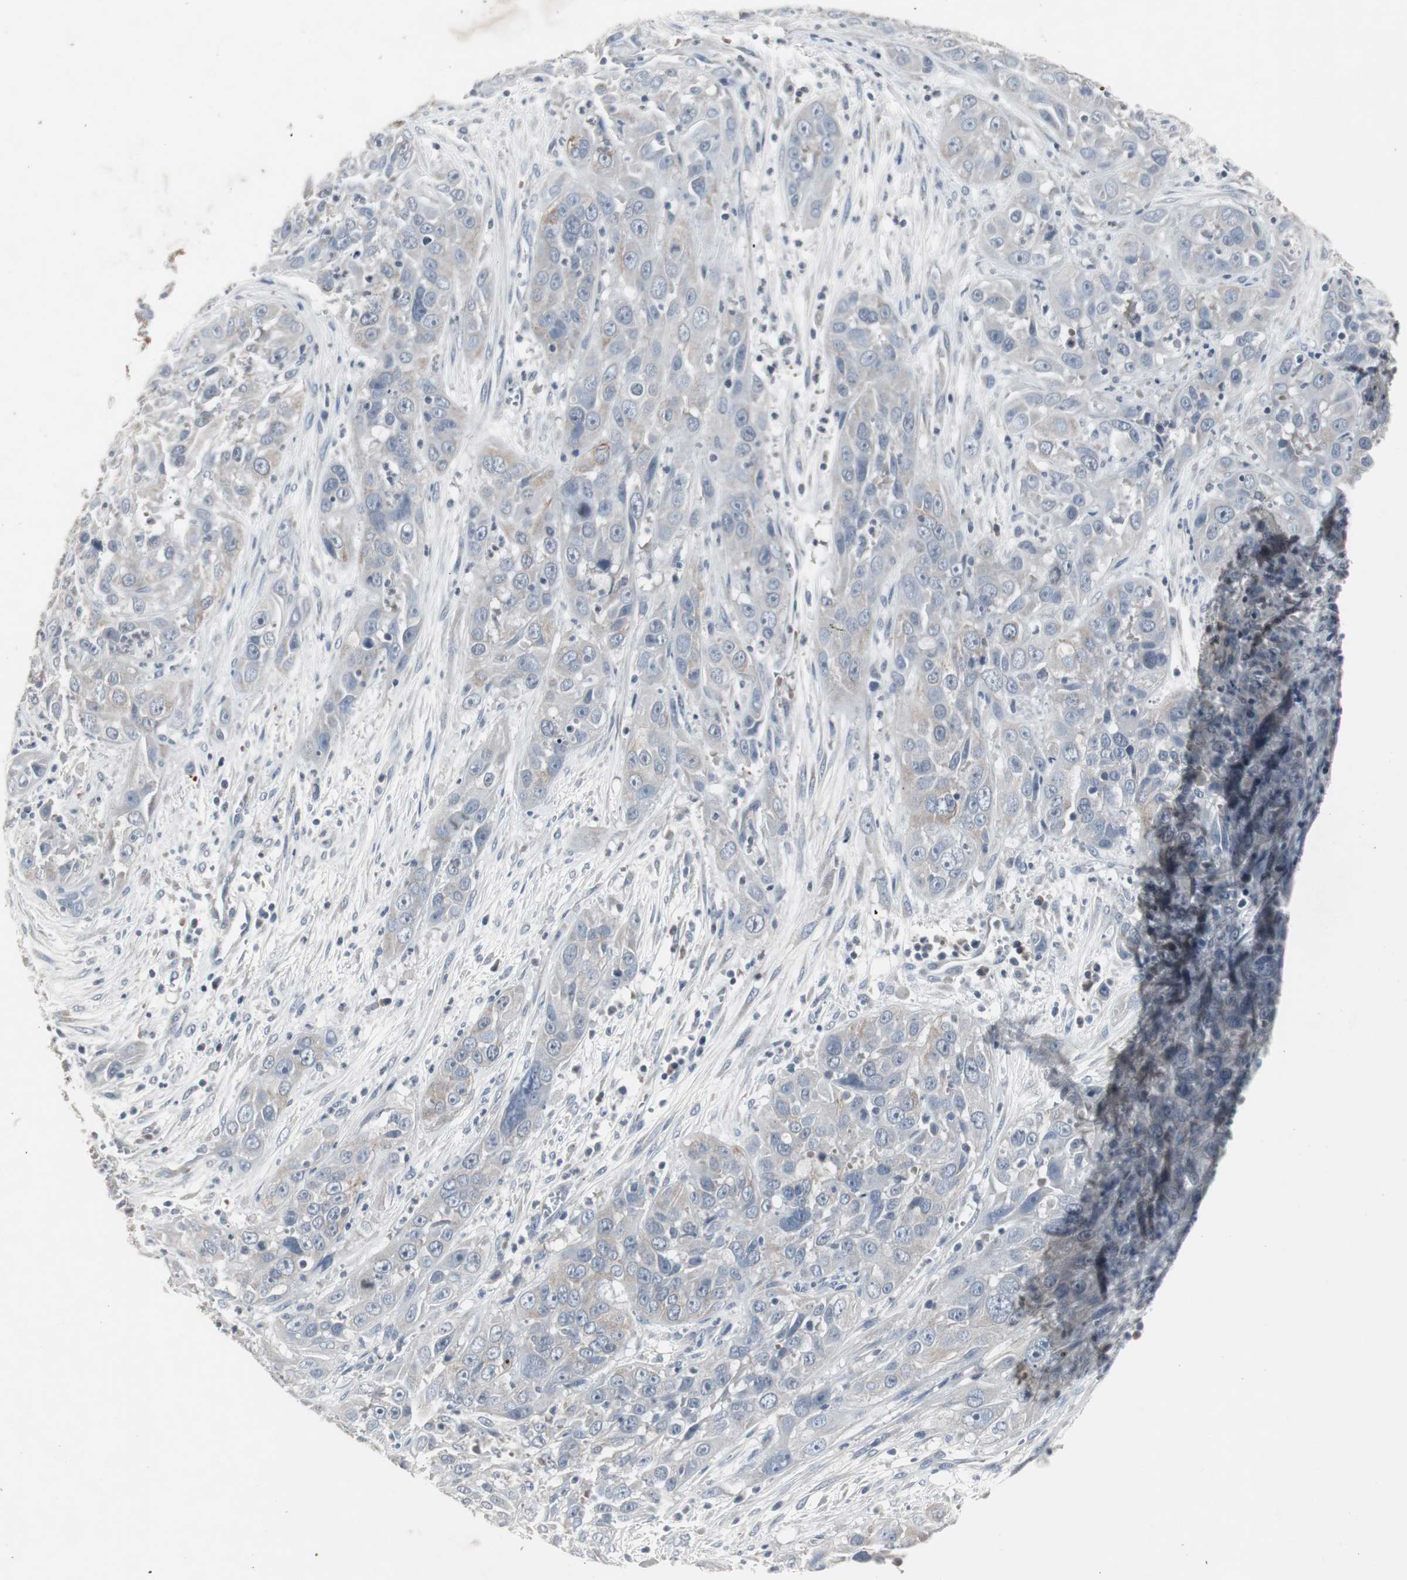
{"staining": {"intensity": "weak", "quantity": "<25%", "location": "cytoplasmic/membranous"}, "tissue": "cervical cancer", "cell_type": "Tumor cells", "image_type": "cancer", "snomed": [{"axis": "morphology", "description": "Squamous cell carcinoma, NOS"}, {"axis": "topography", "description": "Cervix"}], "caption": "DAB immunohistochemical staining of squamous cell carcinoma (cervical) exhibits no significant positivity in tumor cells.", "gene": "ACAA1", "patient": {"sex": "female", "age": 32}}